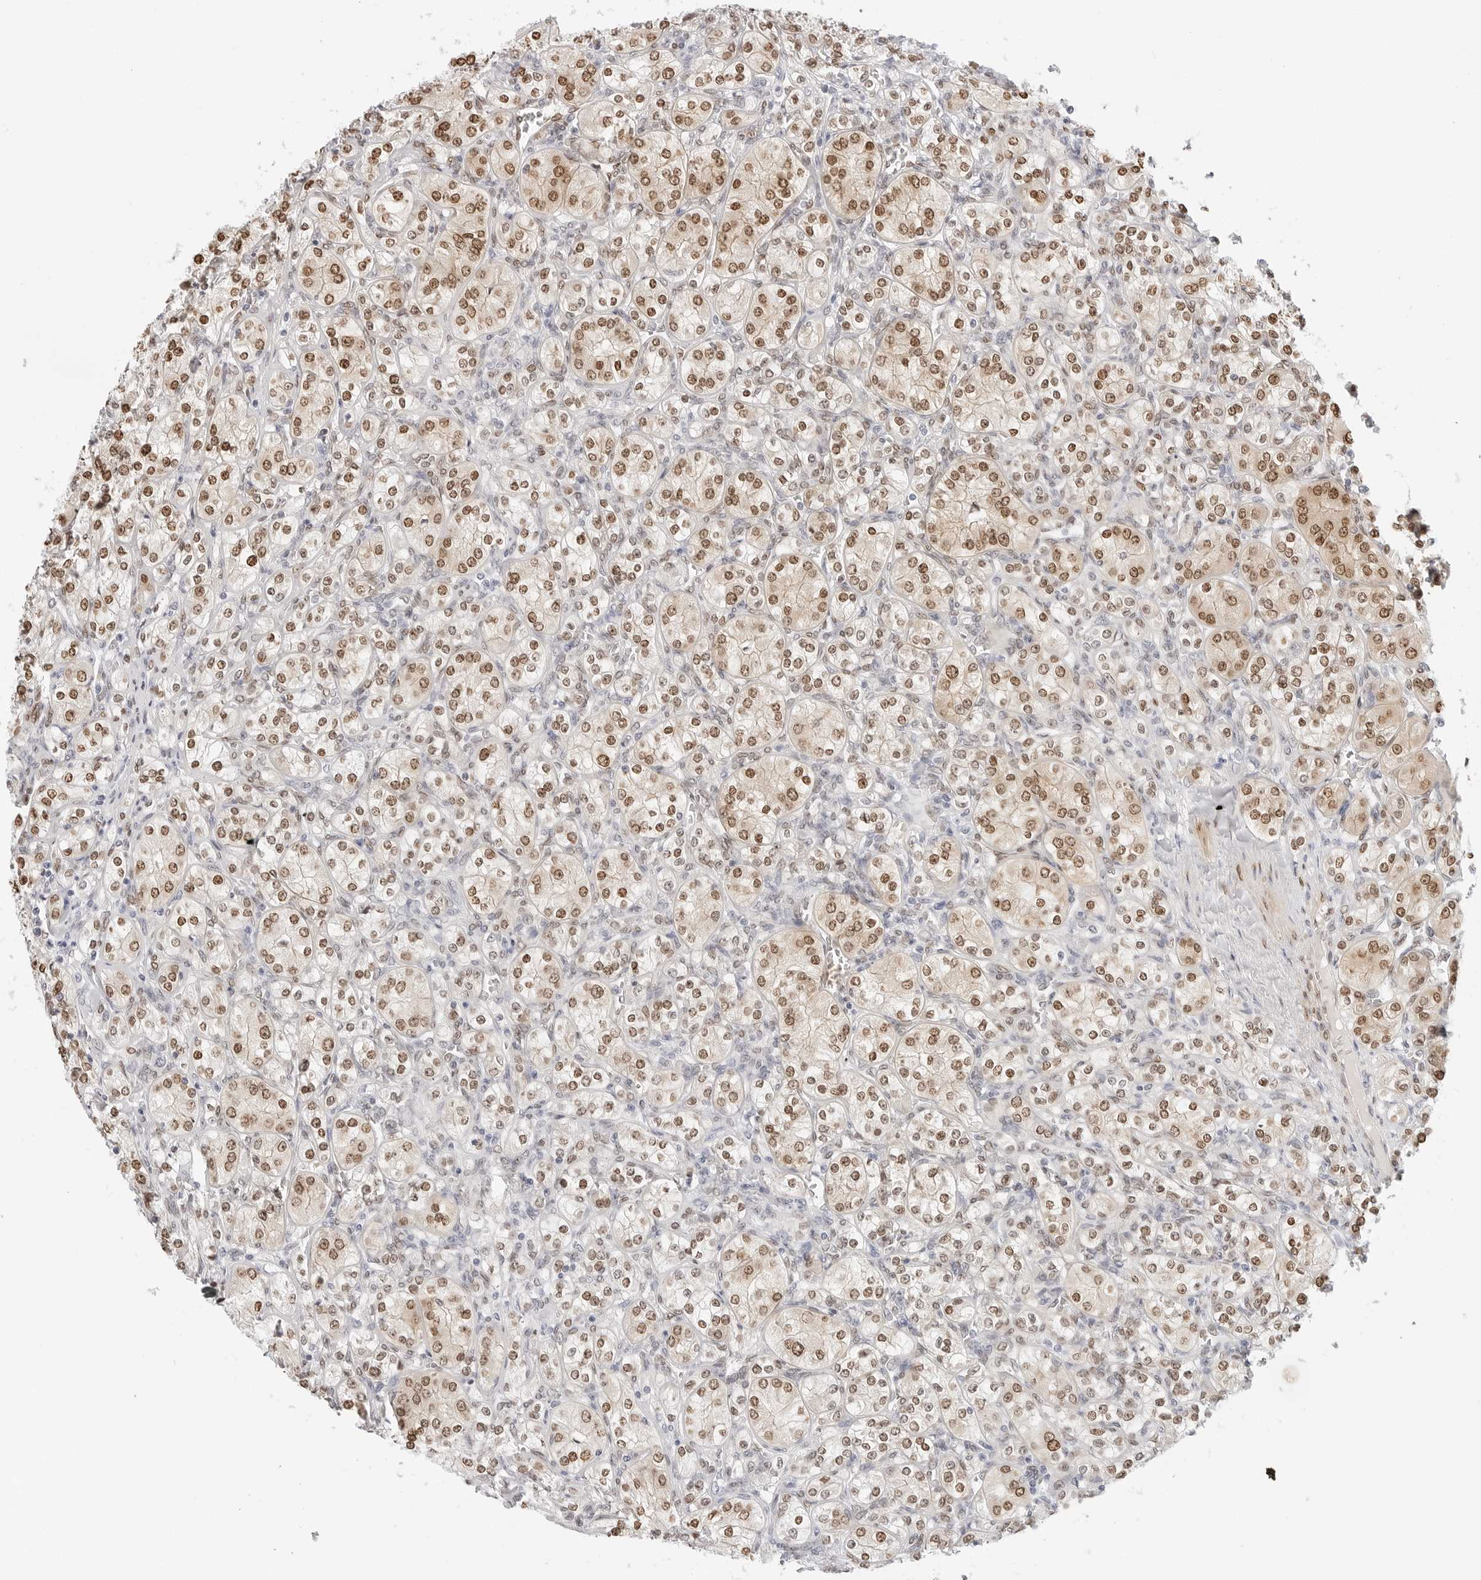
{"staining": {"intensity": "moderate", "quantity": ">75%", "location": "cytoplasmic/membranous,nuclear"}, "tissue": "renal cancer", "cell_type": "Tumor cells", "image_type": "cancer", "snomed": [{"axis": "morphology", "description": "Adenocarcinoma, NOS"}, {"axis": "topography", "description": "Kidney"}], "caption": "Moderate cytoplasmic/membranous and nuclear positivity is seen in approximately >75% of tumor cells in renal cancer. Immunohistochemistry stains the protein of interest in brown and the nuclei are stained blue.", "gene": "SPIDR", "patient": {"sex": "male", "age": 77}}